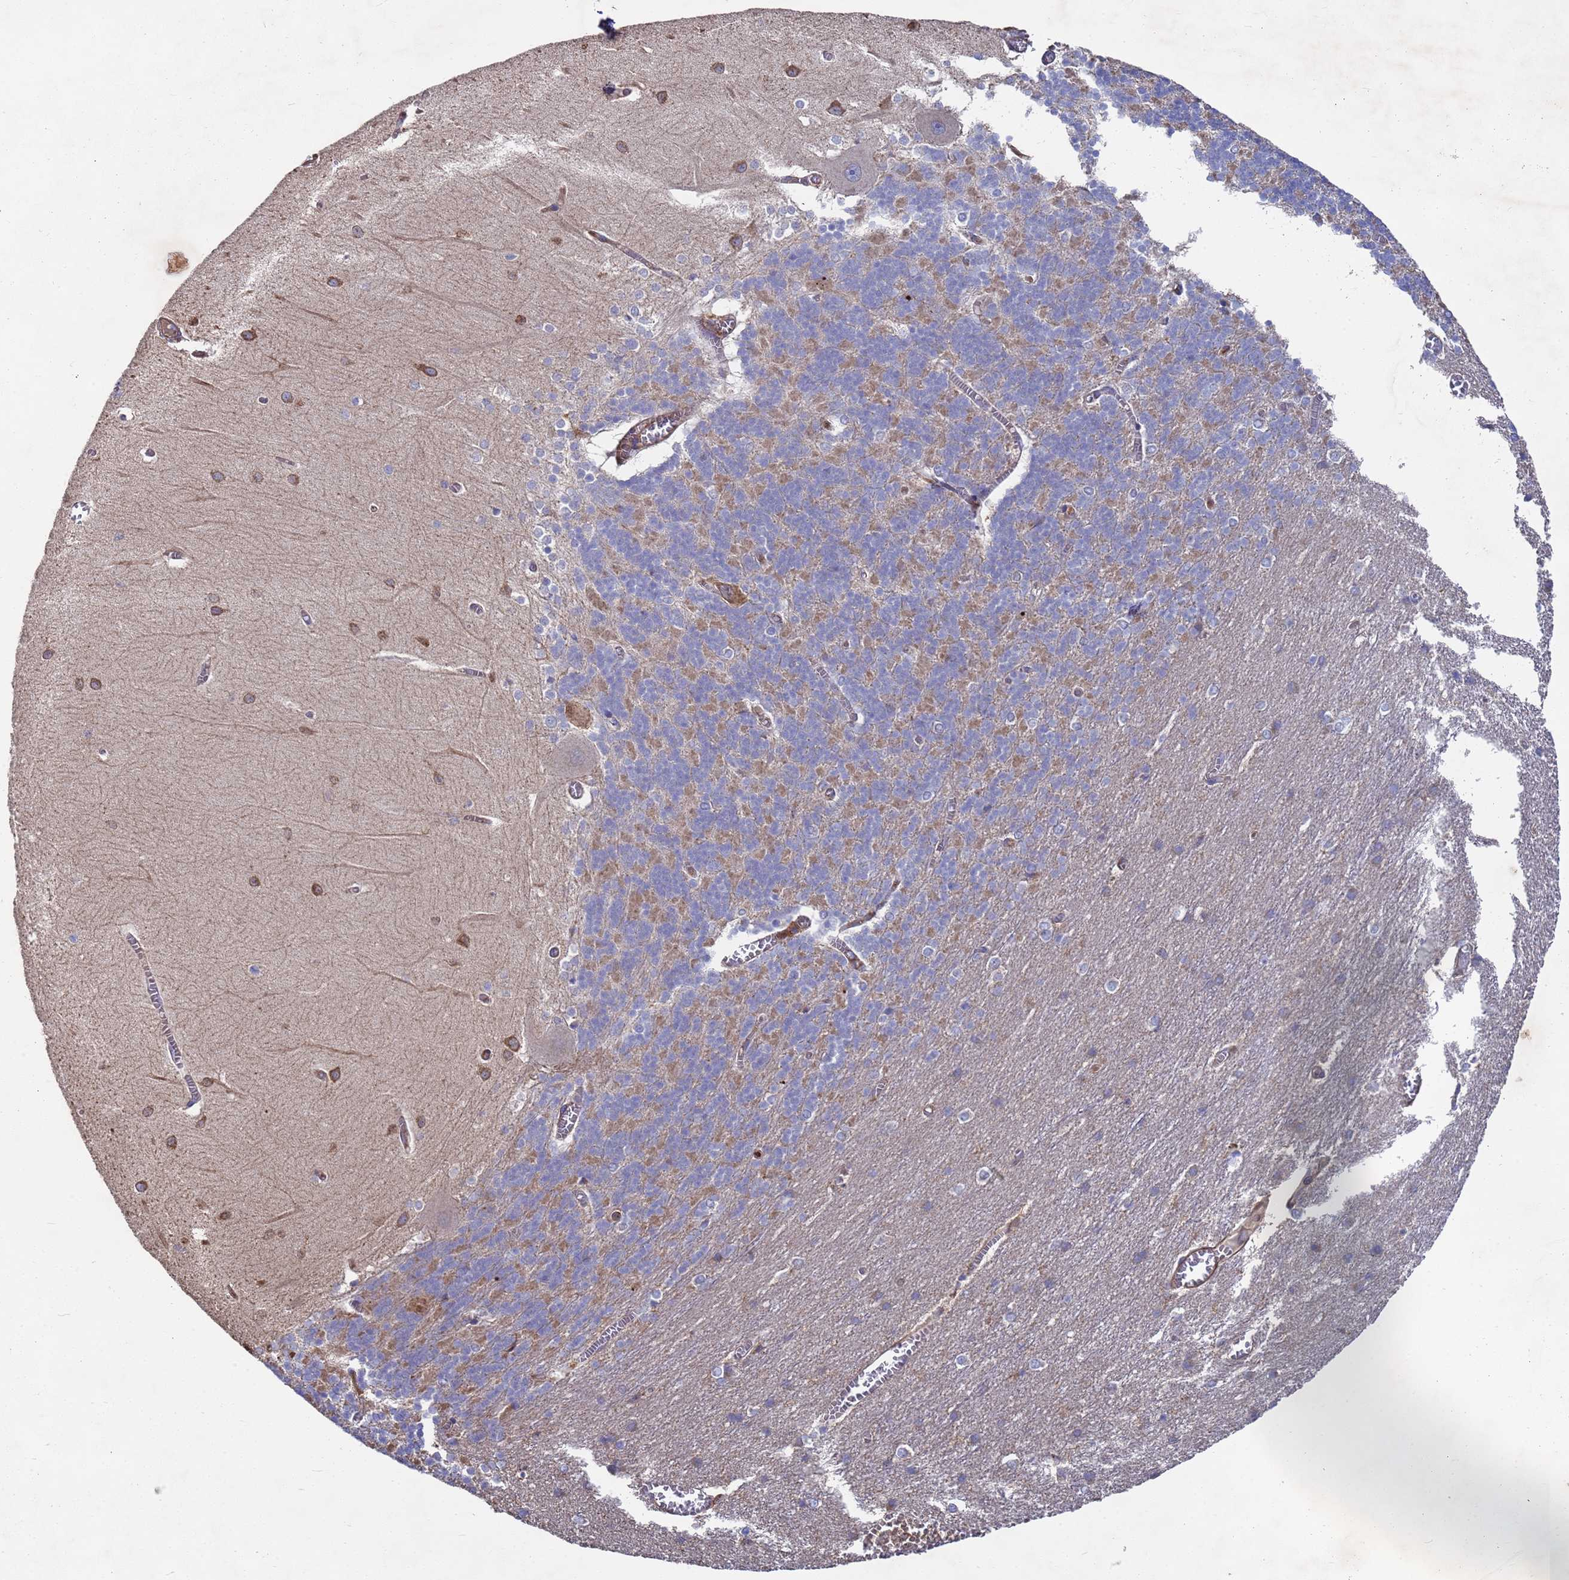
{"staining": {"intensity": "weak", "quantity": "25%-75%", "location": "cytoplasmic/membranous"}, "tissue": "cerebellum", "cell_type": "Cells in granular layer", "image_type": "normal", "snomed": [{"axis": "morphology", "description": "Normal tissue, NOS"}, {"axis": "topography", "description": "Cerebellum"}], "caption": "Immunohistochemistry (IHC) micrograph of normal cerebellum stained for a protein (brown), which displays low levels of weak cytoplasmic/membranous positivity in approximately 25%-75% of cells in granular layer.", "gene": "PYCR1", "patient": {"sex": "male", "age": 37}}